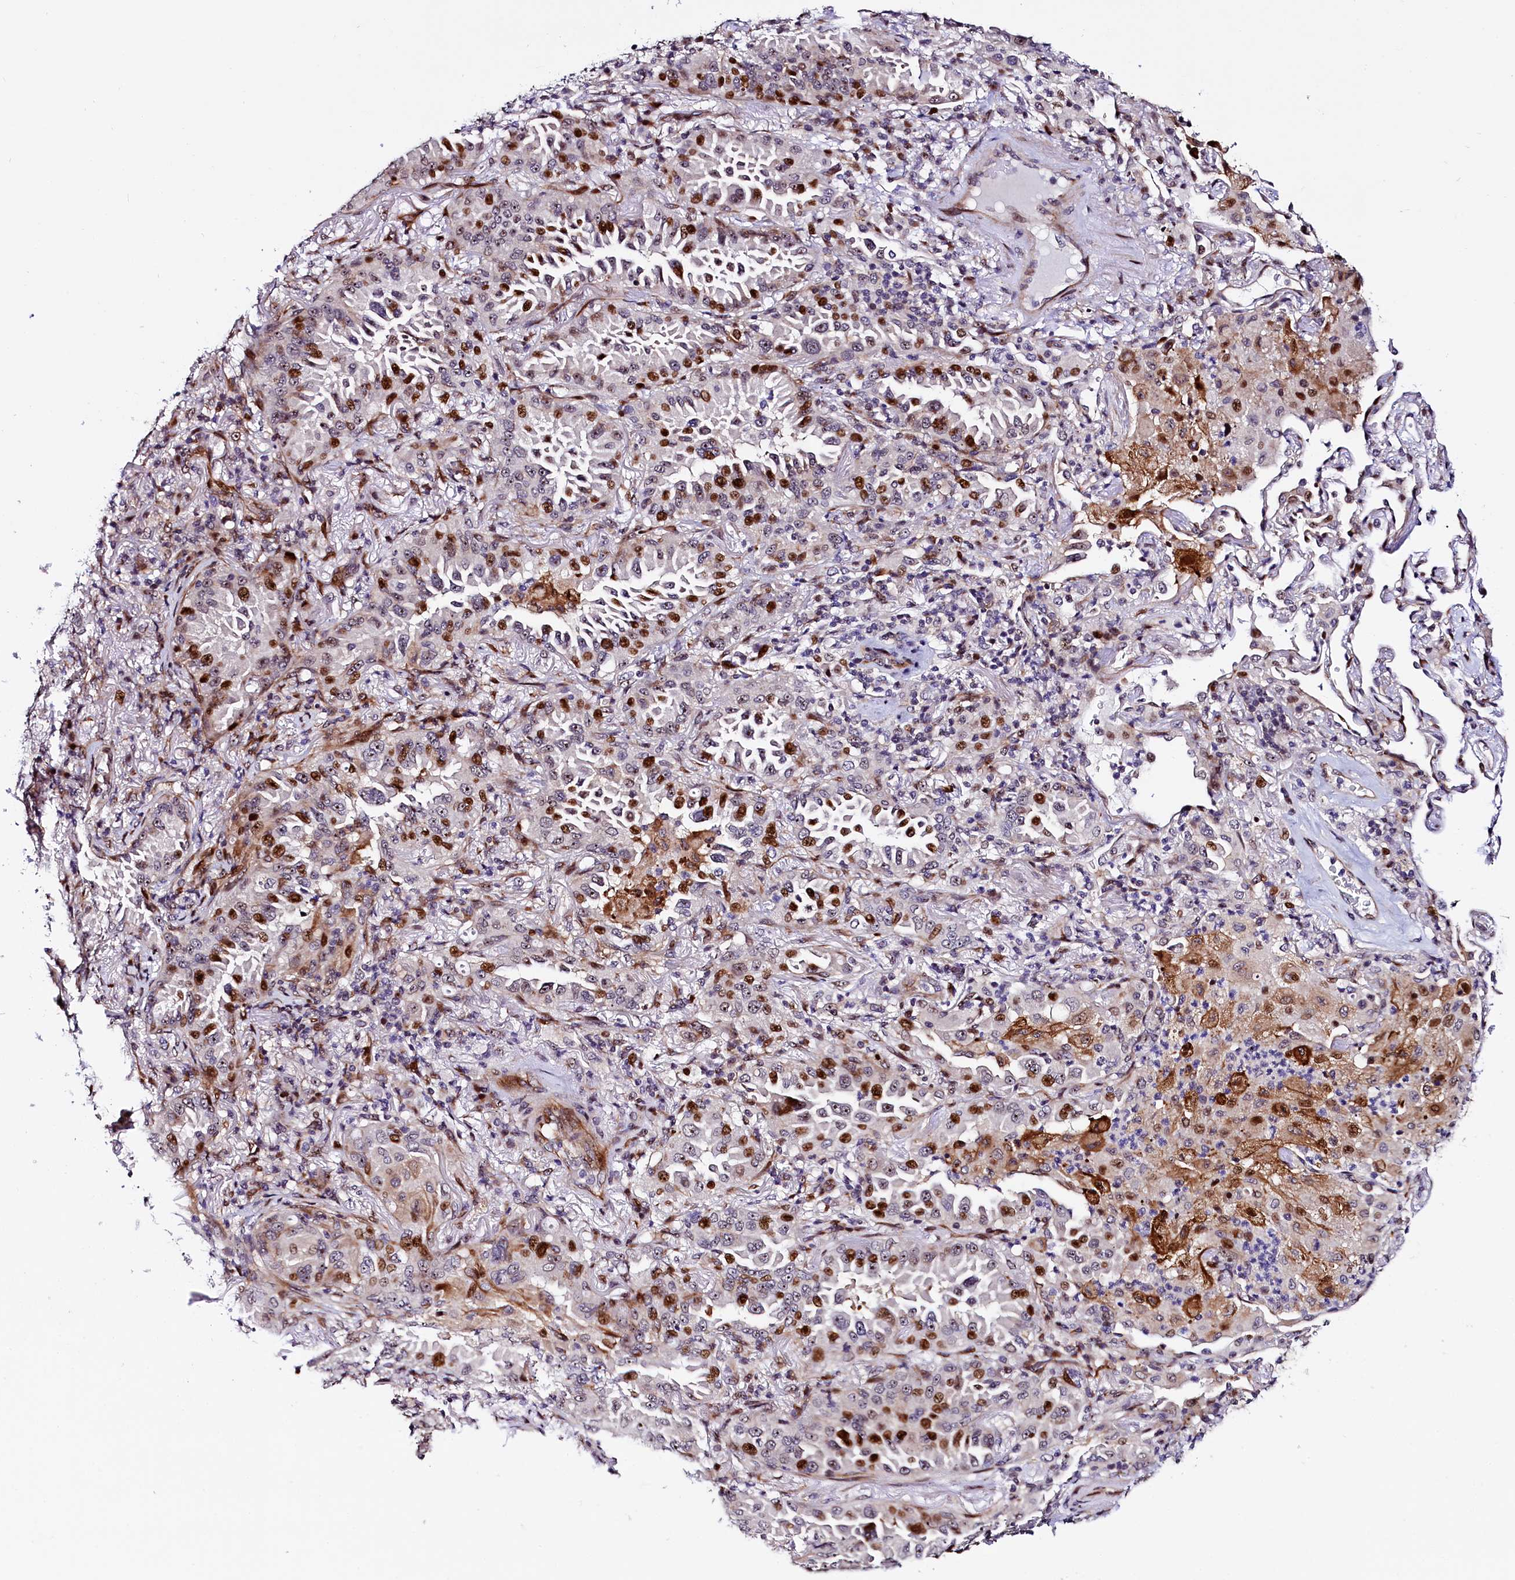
{"staining": {"intensity": "strong", "quantity": "25%-75%", "location": "nuclear"}, "tissue": "lung cancer", "cell_type": "Tumor cells", "image_type": "cancer", "snomed": [{"axis": "morphology", "description": "Adenocarcinoma, NOS"}, {"axis": "topography", "description": "Lung"}], "caption": "Adenocarcinoma (lung) was stained to show a protein in brown. There is high levels of strong nuclear expression in about 25%-75% of tumor cells.", "gene": "TRMT112", "patient": {"sex": "female", "age": 69}}